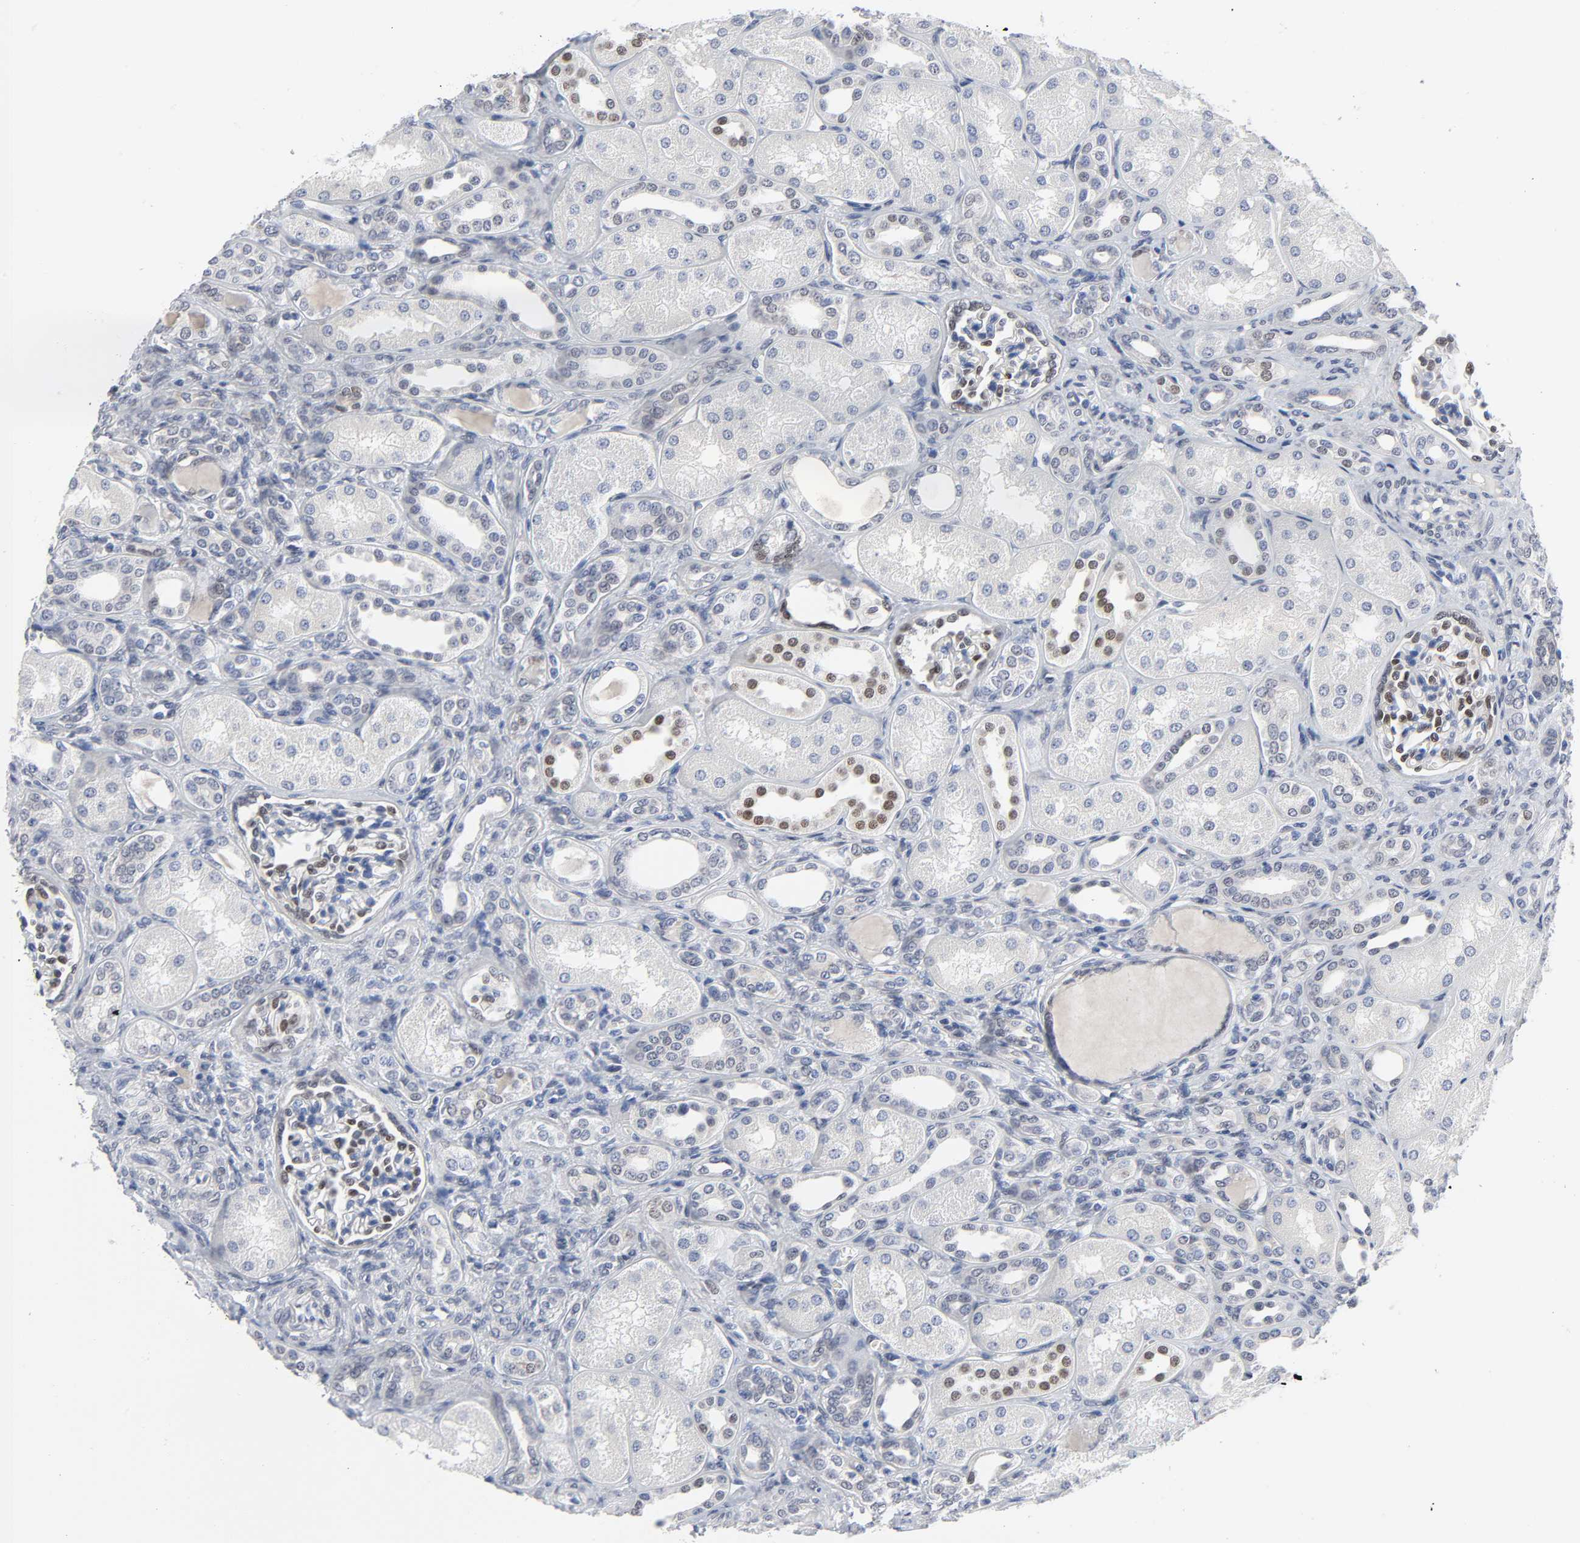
{"staining": {"intensity": "moderate", "quantity": "<25%", "location": "nuclear"}, "tissue": "kidney", "cell_type": "Cells in glomeruli", "image_type": "normal", "snomed": [{"axis": "morphology", "description": "Normal tissue, NOS"}, {"axis": "topography", "description": "Kidney"}], "caption": "Immunohistochemistry image of normal kidney: kidney stained using IHC displays low levels of moderate protein expression localized specifically in the nuclear of cells in glomeruli, appearing as a nuclear brown color.", "gene": "SALL2", "patient": {"sex": "male", "age": 7}}